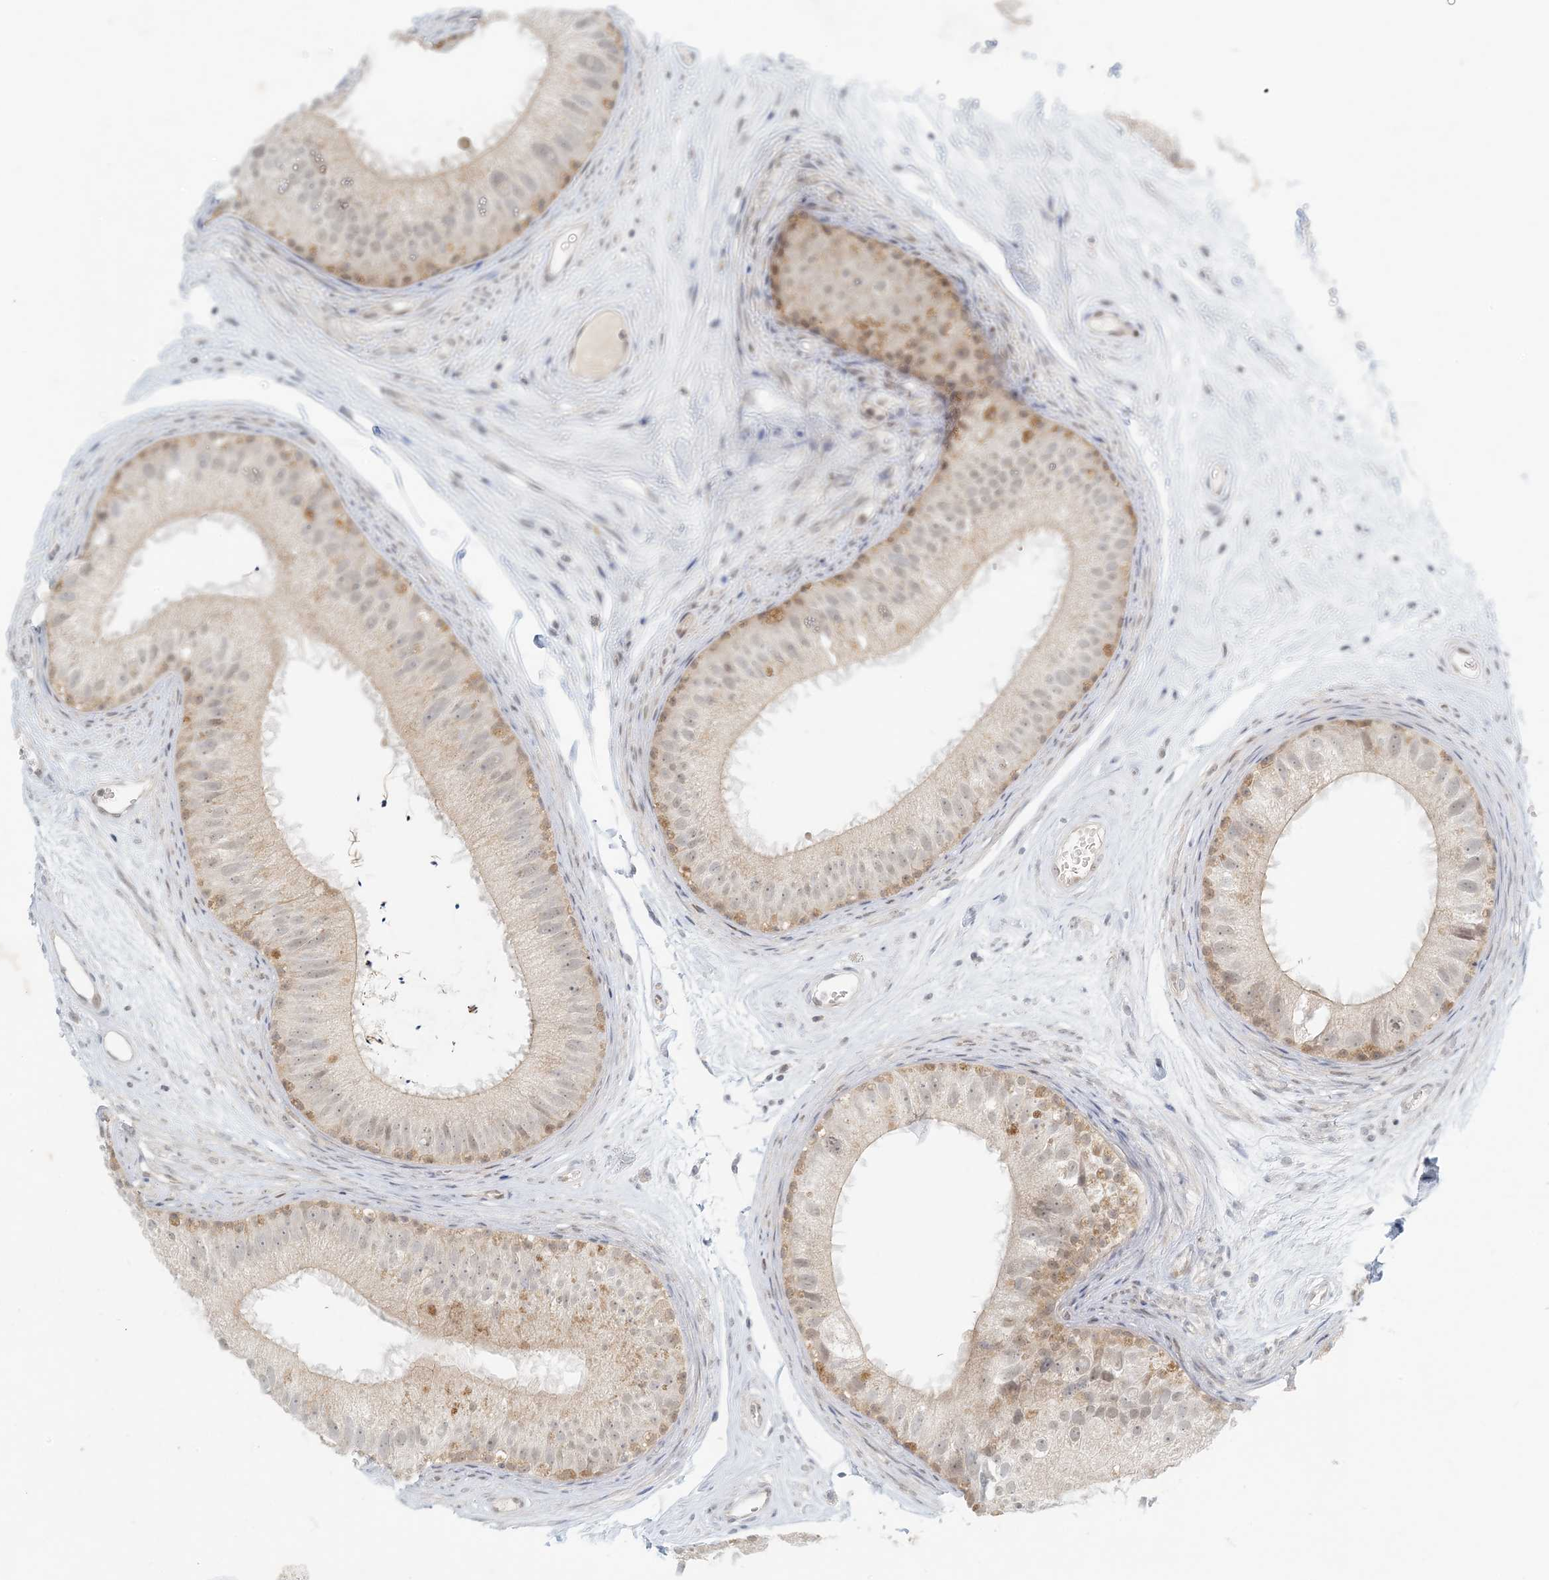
{"staining": {"intensity": "moderate", "quantity": "<25%", "location": "cytoplasmic/membranous,nuclear"}, "tissue": "epididymis", "cell_type": "Glandular cells", "image_type": "normal", "snomed": [{"axis": "morphology", "description": "Normal tissue, NOS"}, {"axis": "topography", "description": "Epididymis"}], "caption": "The image demonstrates immunohistochemical staining of benign epididymis. There is moderate cytoplasmic/membranous,nuclear positivity is identified in about <25% of glandular cells.", "gene": "OBI1", "patient": {"sex": "male", "age": 77}}